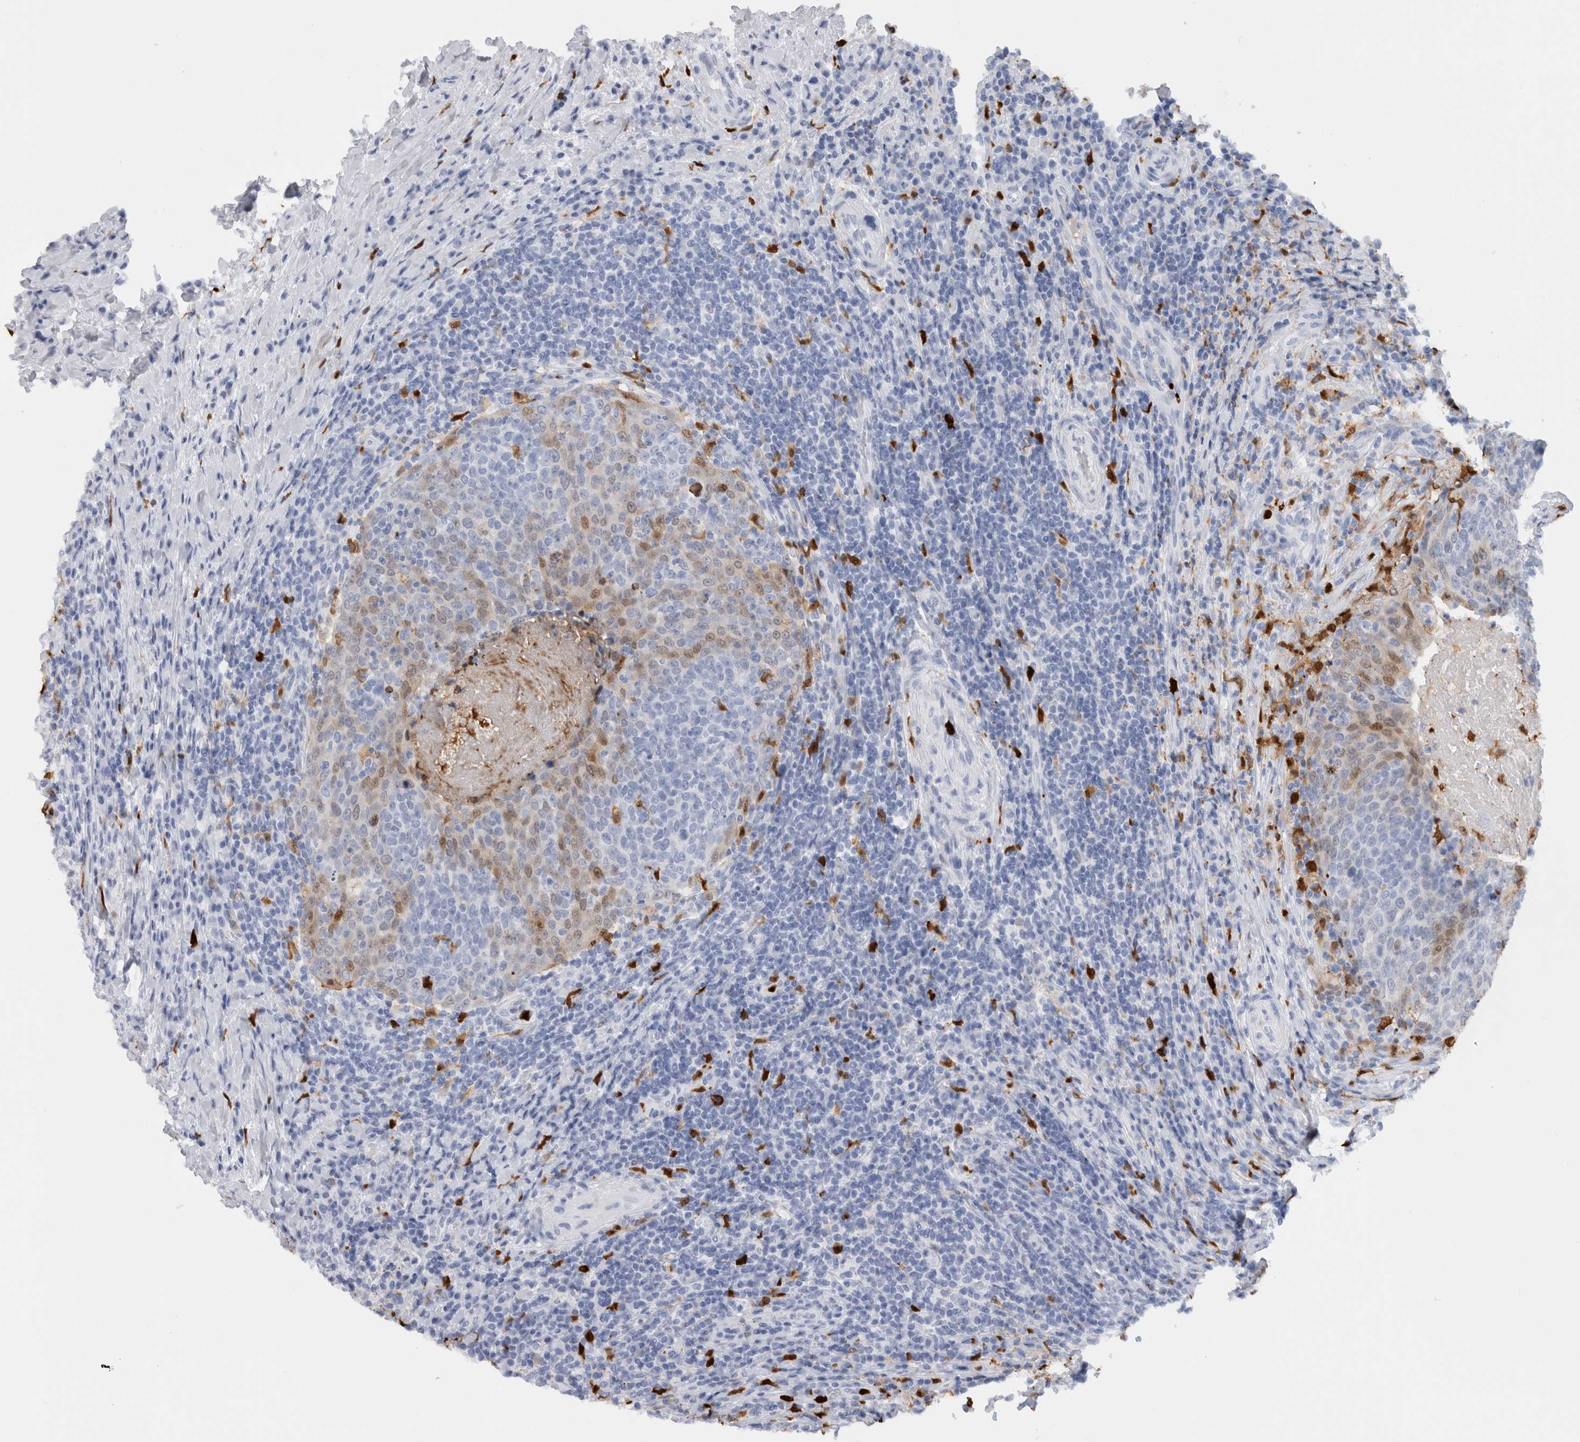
{"staining": {"intensity": "moderate", "quantity": "<25%", "location": "cytoplasmic/membranous,nuclear"}, "tissue": "head and neck cancer", "cell_type": "Tumor cells", "image_type": "cancer", "snomed": [{"axis": "morphology", "description": "Squamous cell carcinoma, NOS"}, {"axis": "morphology", "description": "Squamous cell carcinoma, metastatic, NOS"}, {"axis": "topography", "description": "Lymph node"}, {"axis": "topography", "description": "Head-Neck"}], "caption": "Protein staining reveals moderate cytoplasmic/membranous and nuclear staining in about <25% of tumor cells in head and neck cancer.", "gene": "S100A8", "patient": {"sex": "male", "age": 62}}